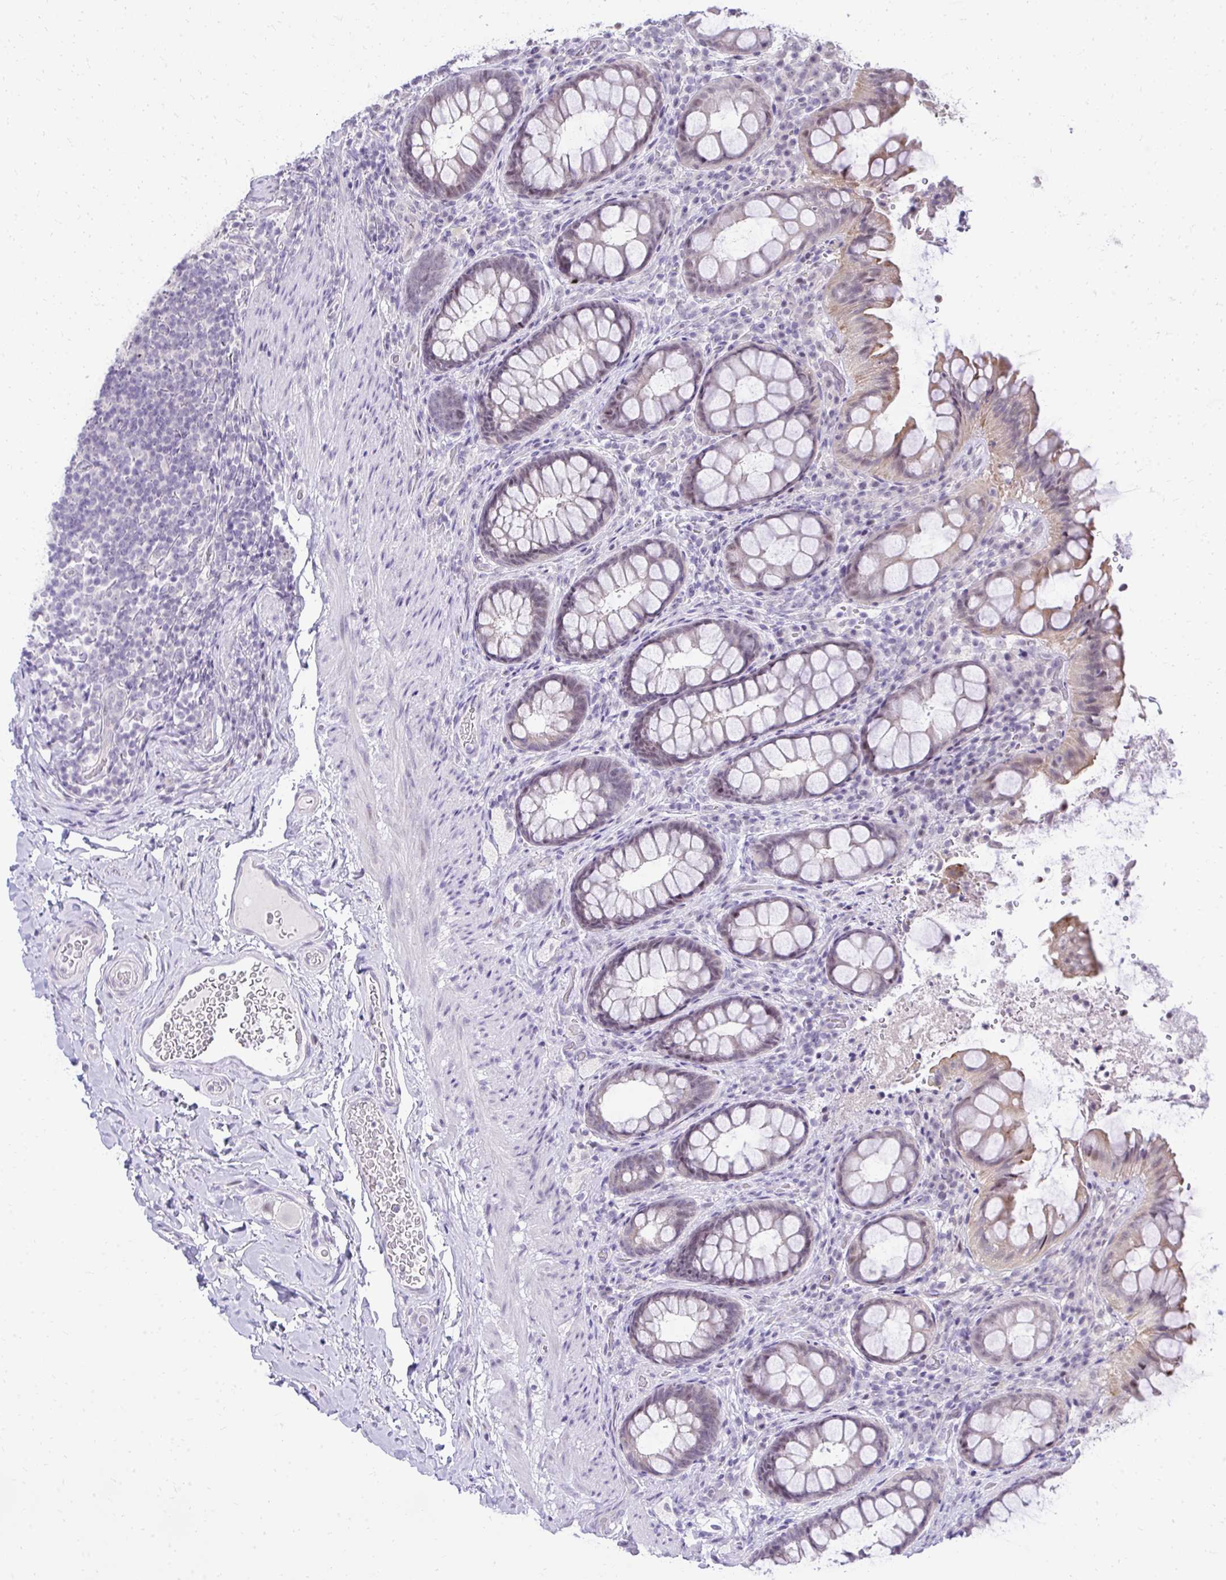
{"staining": {"intensity": "moderate", "quantity": "<25%", "location": "cytoplasmic/membranous"}, "tissue": "rectum", "cell_type": "Glandular cells", "image_type": "normal", "snomed": [{"axis": "morphology", "description": "Normal tissue, NOS"}, {"axis": "topography", "description": "Rectum"}, {"axis": "topography", "description": "Peripheral nerve tissue"}], "caption": "The image shows staining of benign rectum, revealing moderate cytoplasmic/membranous protein staining (brown color) within glandular cells. (DAB (3,3'-diaminobenzidine) IHC with brightfield microscopy, high magnification).", "gene": "EID3", "patient": {"sex": "female", "age": 69}}